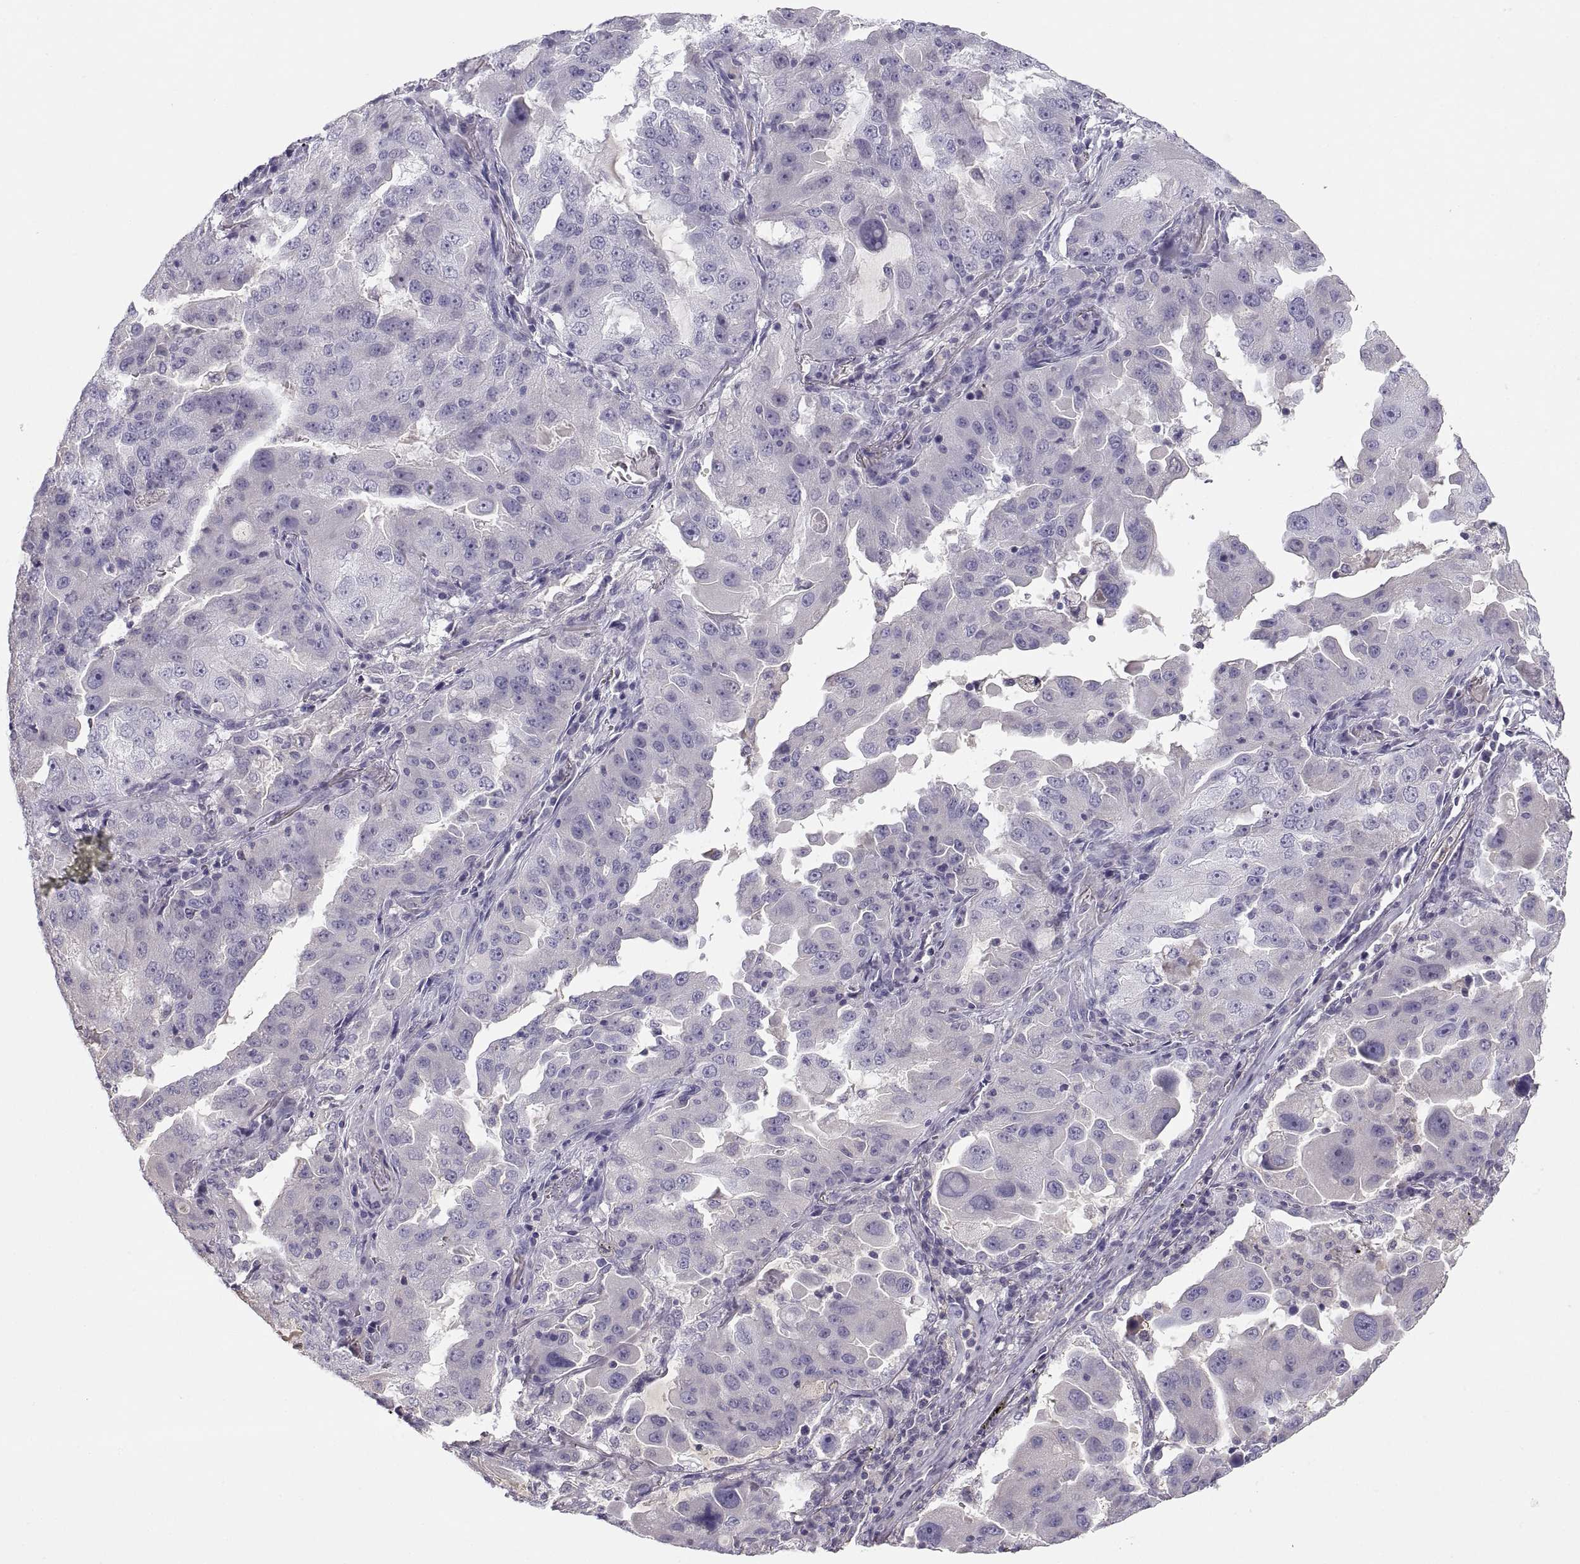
{"staining": {"intensity": "negative", "quantity": "none", "location": "none"}, "tissue": "lung cancer", "cell_type": "Tumor cells", "image_type": "cancer", "snomed": [{"axis": "morphology", "description": "Adenocarcinoma, NOS"}, {"axis": "topography", "description": "Lung"}], "caption": "The micrograph demonstrates no significant expression in tumor cells of adenocarcinoma (lung). Brightfield microscopy of IHC stained with DAB (brown) and hematoxylin (blue), captured at high magnification.", "gene": "MAGEB2", "patient": {"sex": "female", "age": 61}}